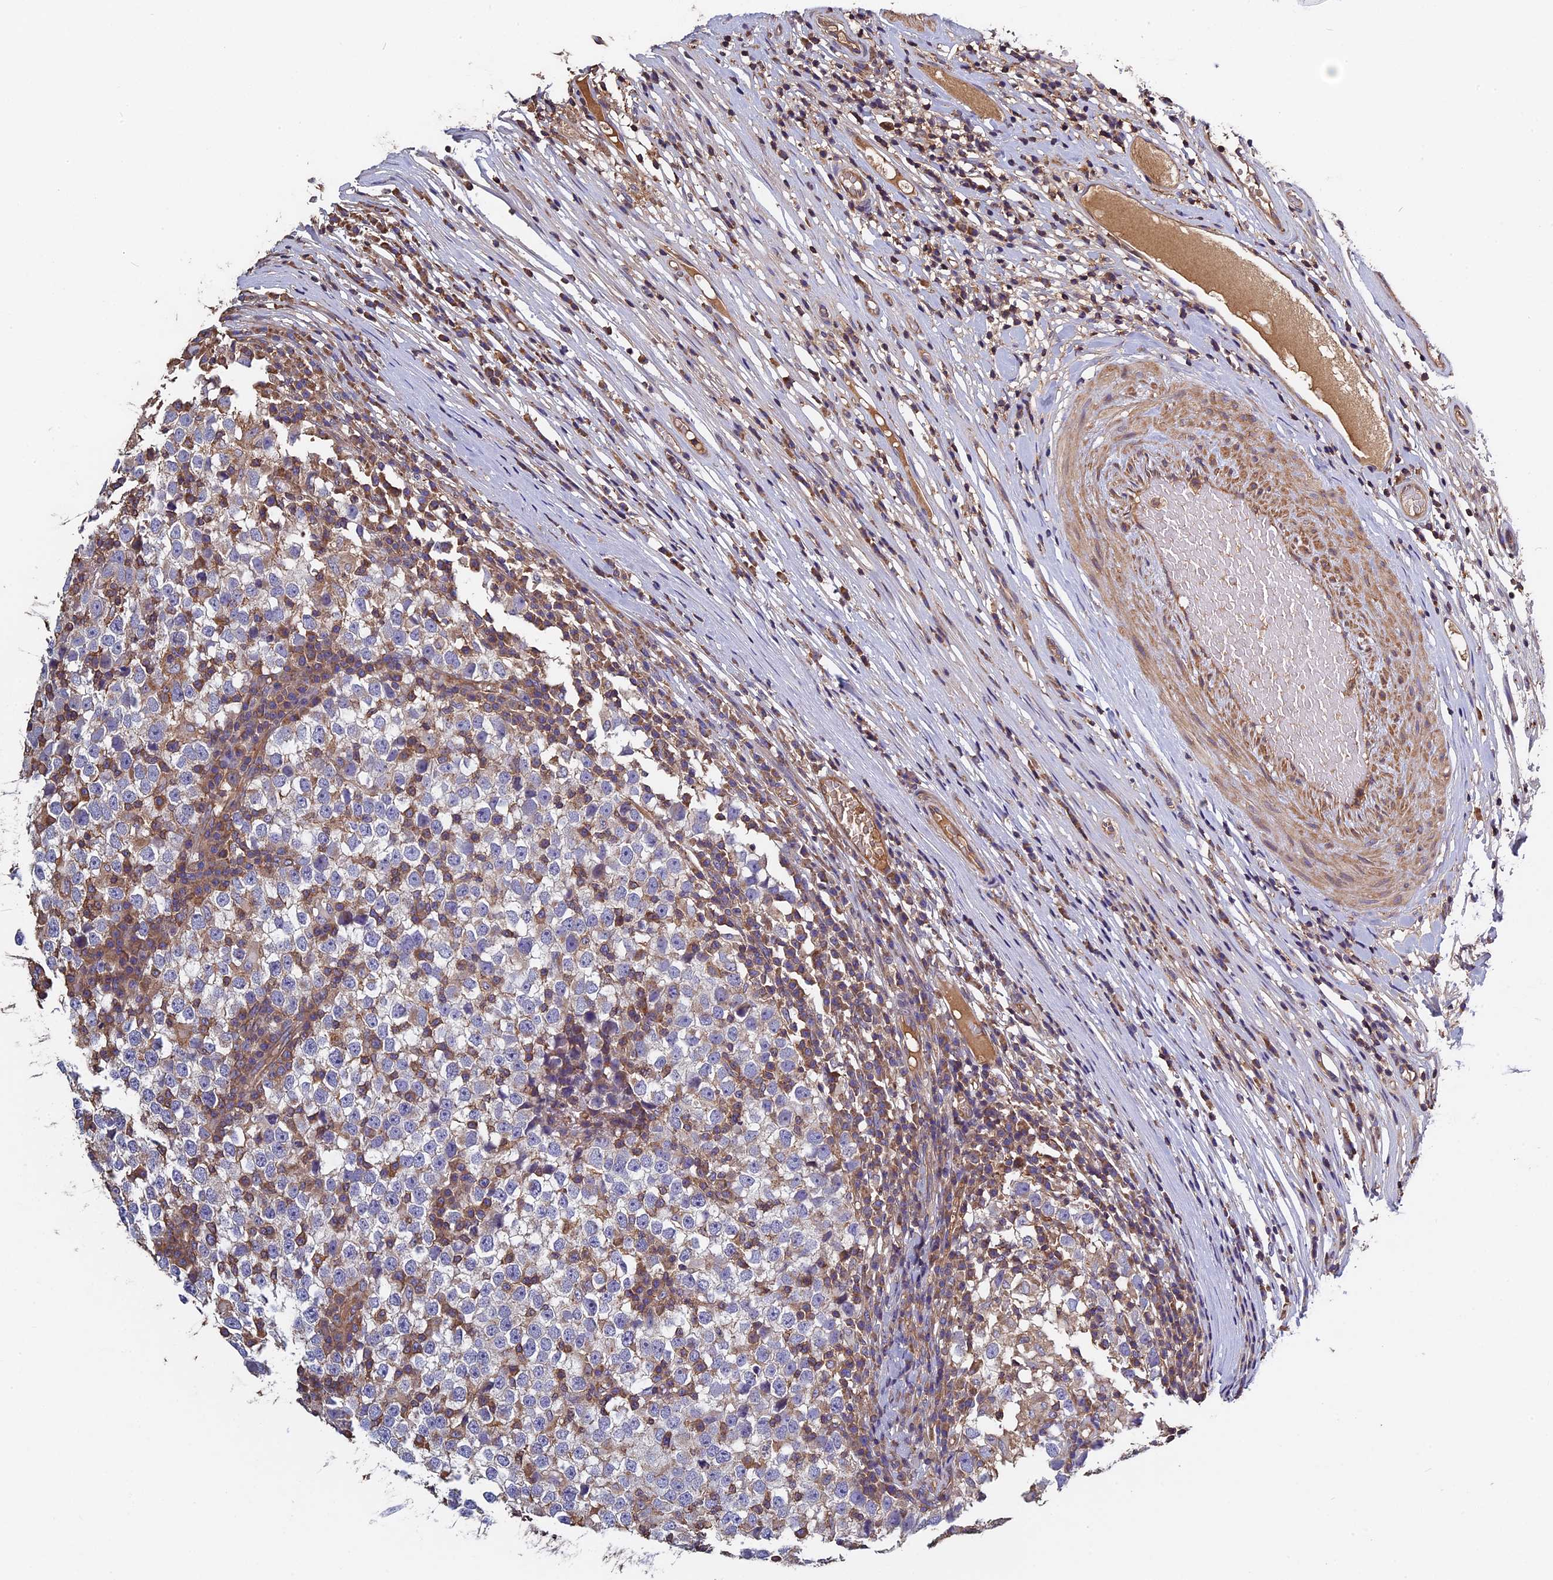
{"staining": {"intensity": "negative", "quantity": "none", "location": "none"}, "tissue": "testis cancer", "cell_type": "Tumor cells", "image_type": "cancer", "snomed": [{"axis": "morphology", "description": "Seminoma, NOS"}, {"axis": "topography", "description": "Testis"}], "caption": "Immunohistochemical staining of human testis cancer (seminoma) exhibits no significant staining in tumor cells. (IHC, brightfield microscopy, high magnification).", "gene": "CCDC153", "patient": {"sex": "male", "age": 65}}